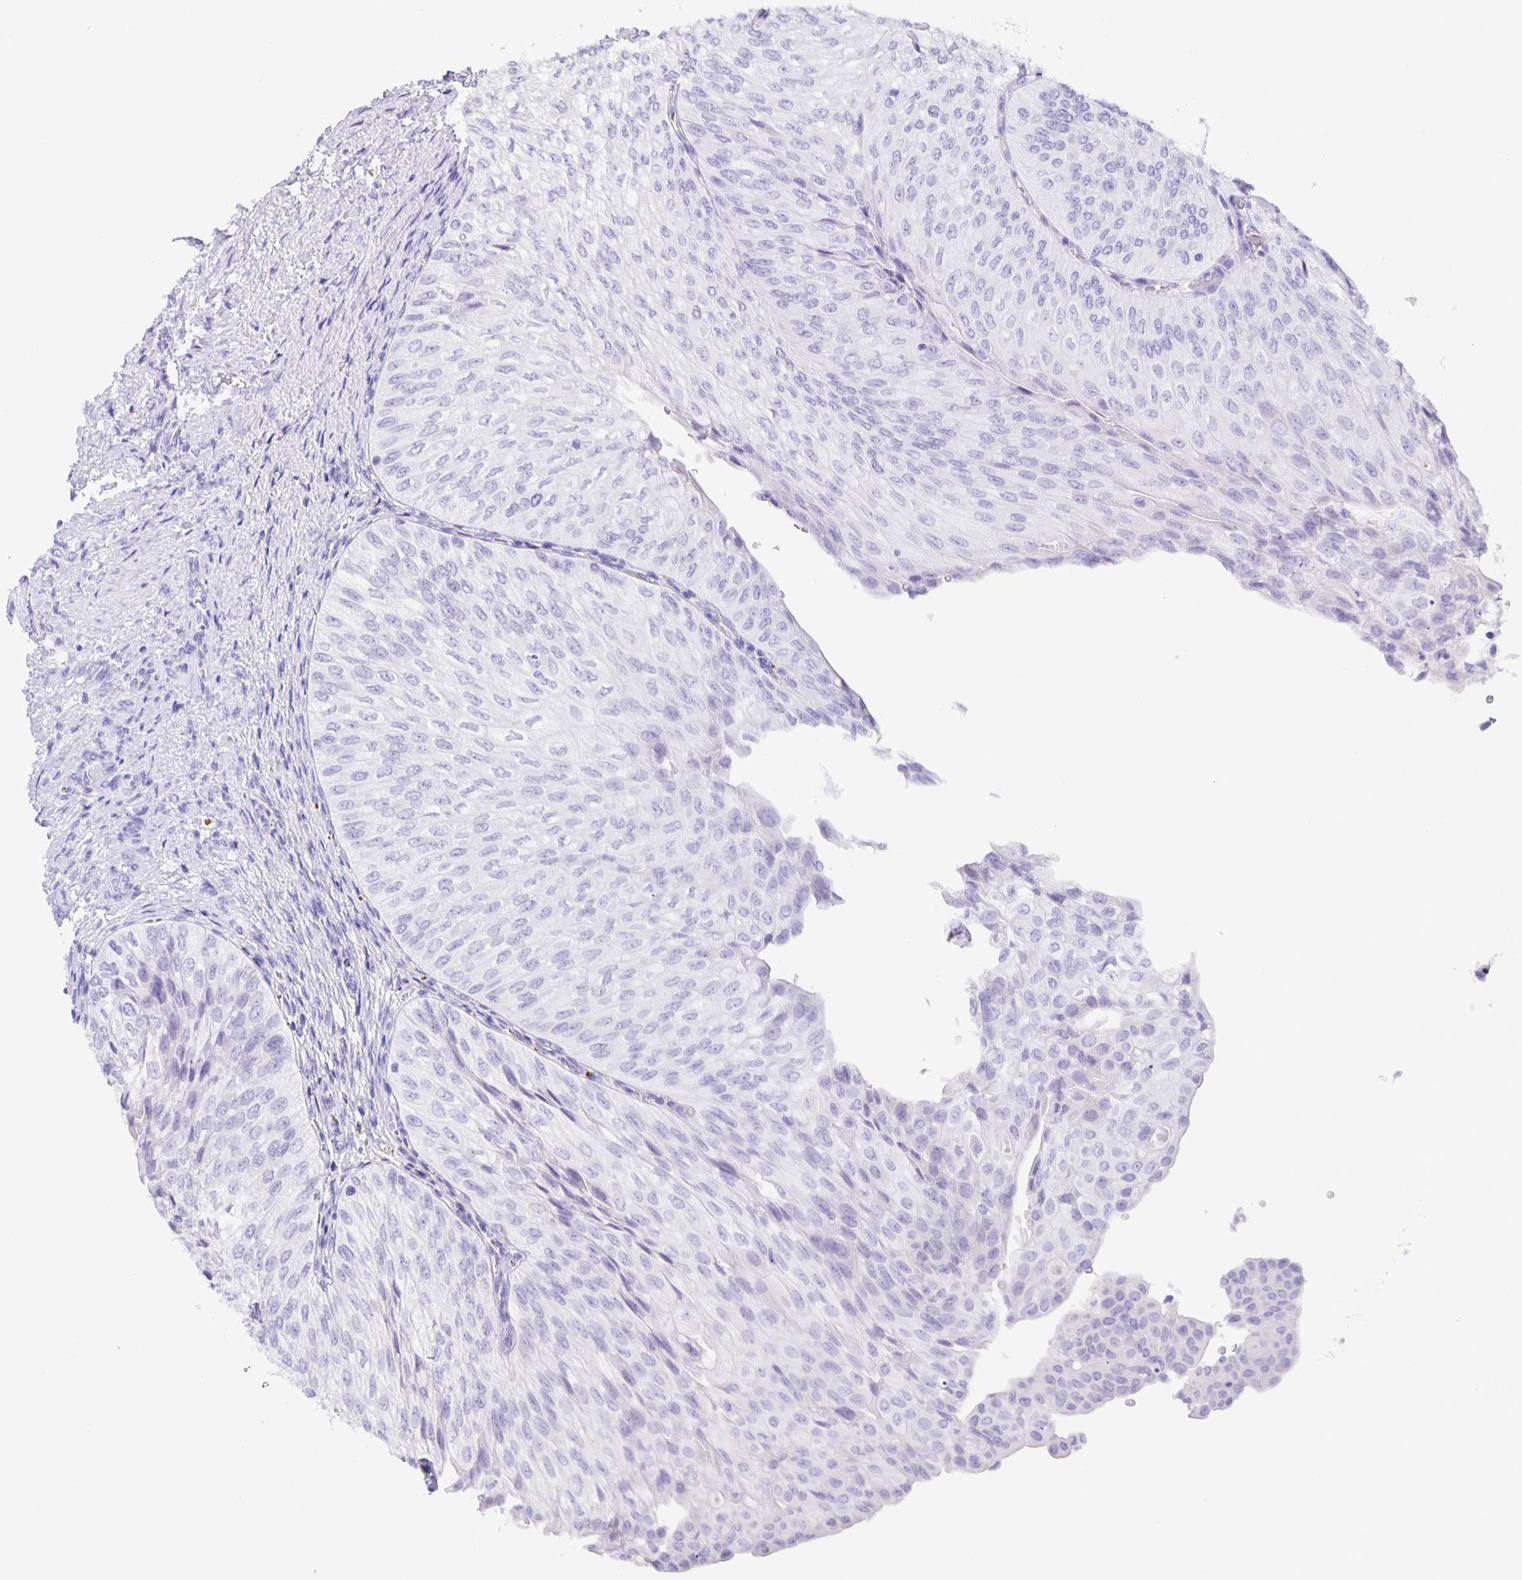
{"staining": {"intensity": "negative", "quantity": "none", "location": "none"}, "tissue": "urothelial cancer", "cell_type": "Tumor cells", "image_type": "cancer", "snomed": [{"axis": "morphology", "description": "Urothelial carcinoma, NOS"}, {"axis": "topography", "description": "Urinary bladder"}], "caption": "Urothelial cancer stained for a protein using immunohistochemistry demonstrates no positivity tumor cells.", "gene": "GUCA2A", "patient": {"sex": "male", "age": 62}}